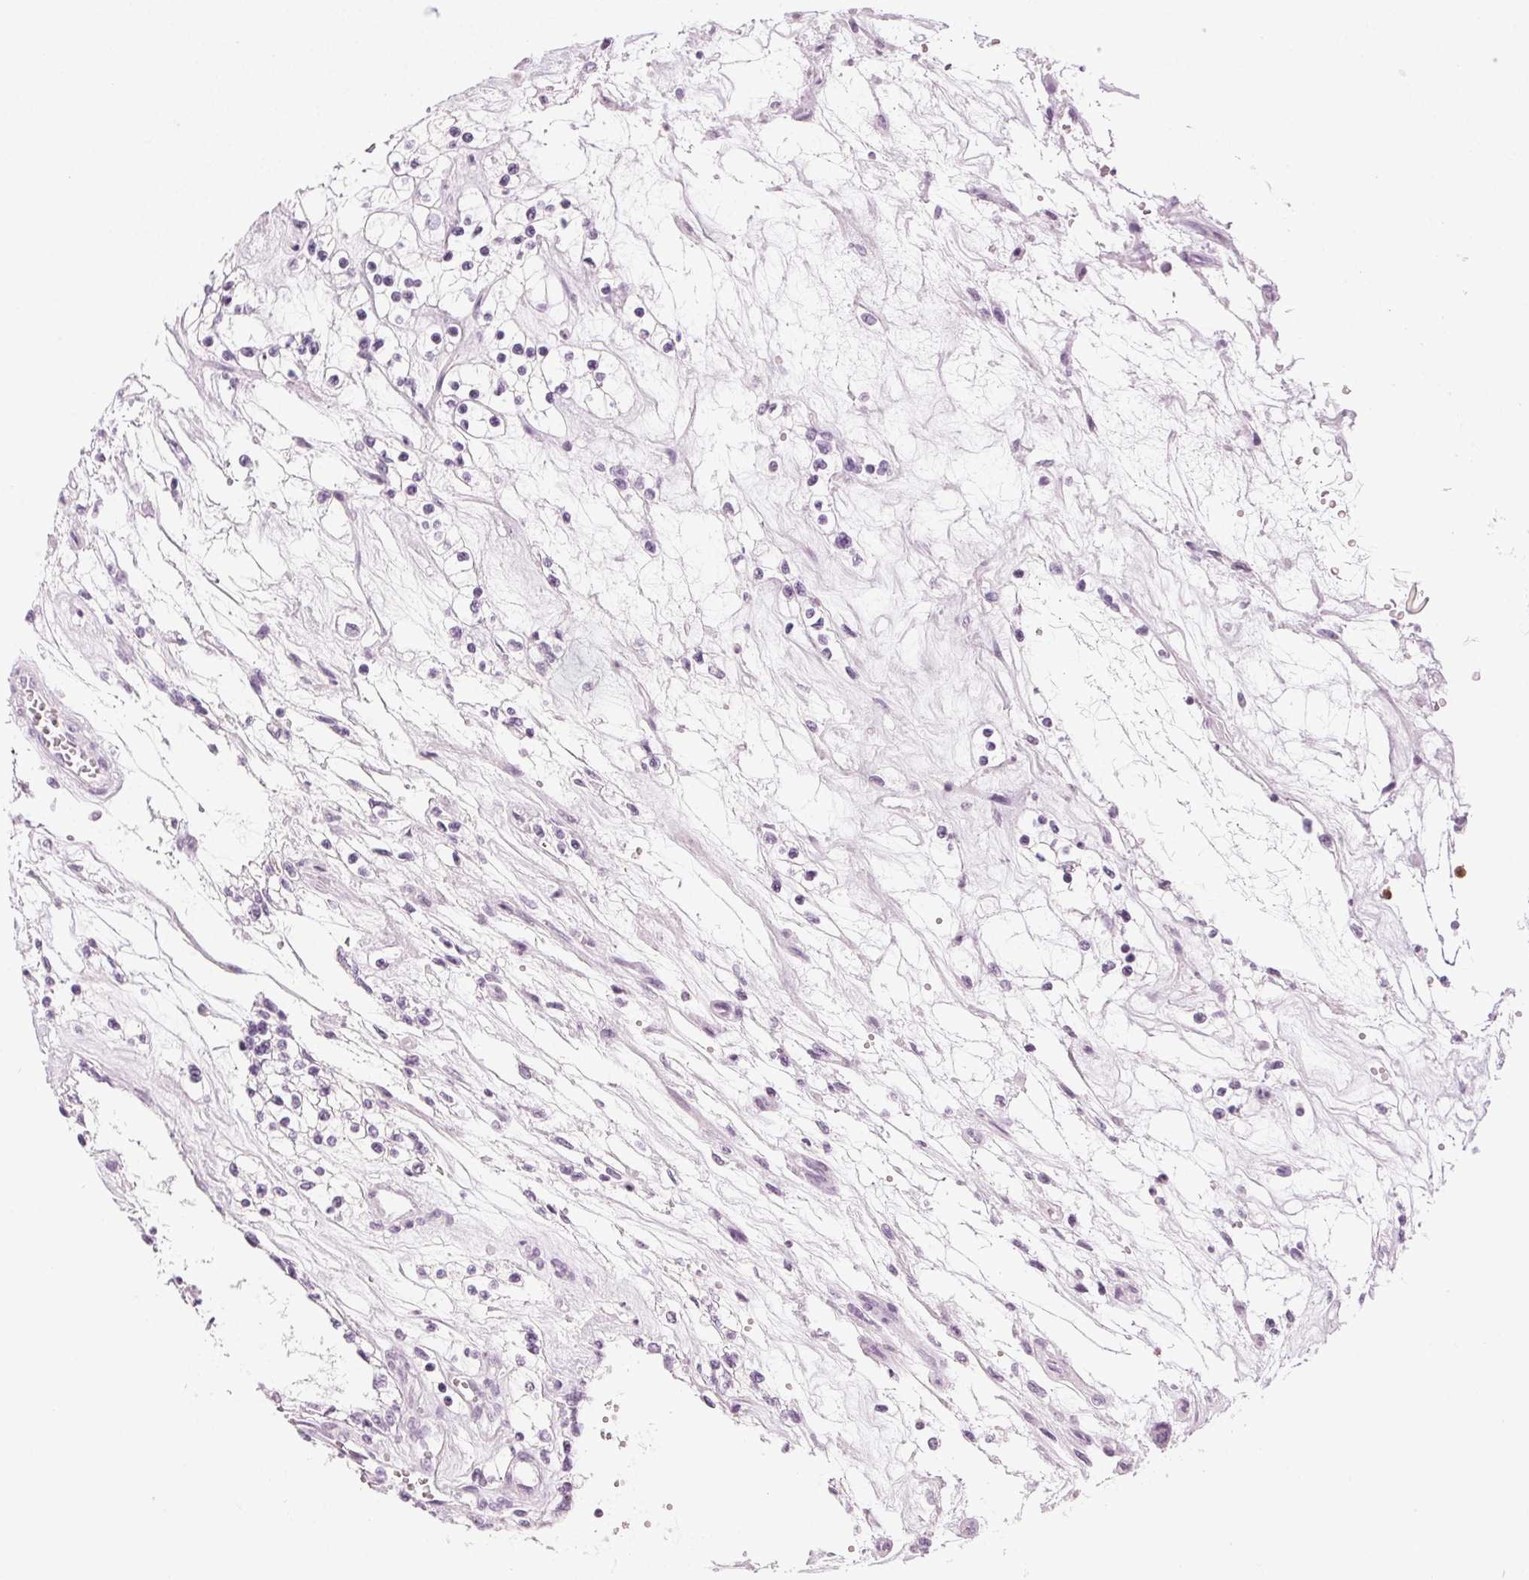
{"staining": {"intensity": "negative", "quantity": "none", "location": "none"}, "tissue": "renal cancer", "cell_type": "Tumor cells", "image_type": "cancer", "snomed": [{"axis": "morphology", "description": "Adenocarcinoma, NOS"}, {"axis": "topography", "description": "Kidney"}], "caption": "This is an IHC image of human renal adenocarcinoma. There is no positivity in tumor cells.", "gene": "MPO", "patient": {"sex": "female", "age": 69}}